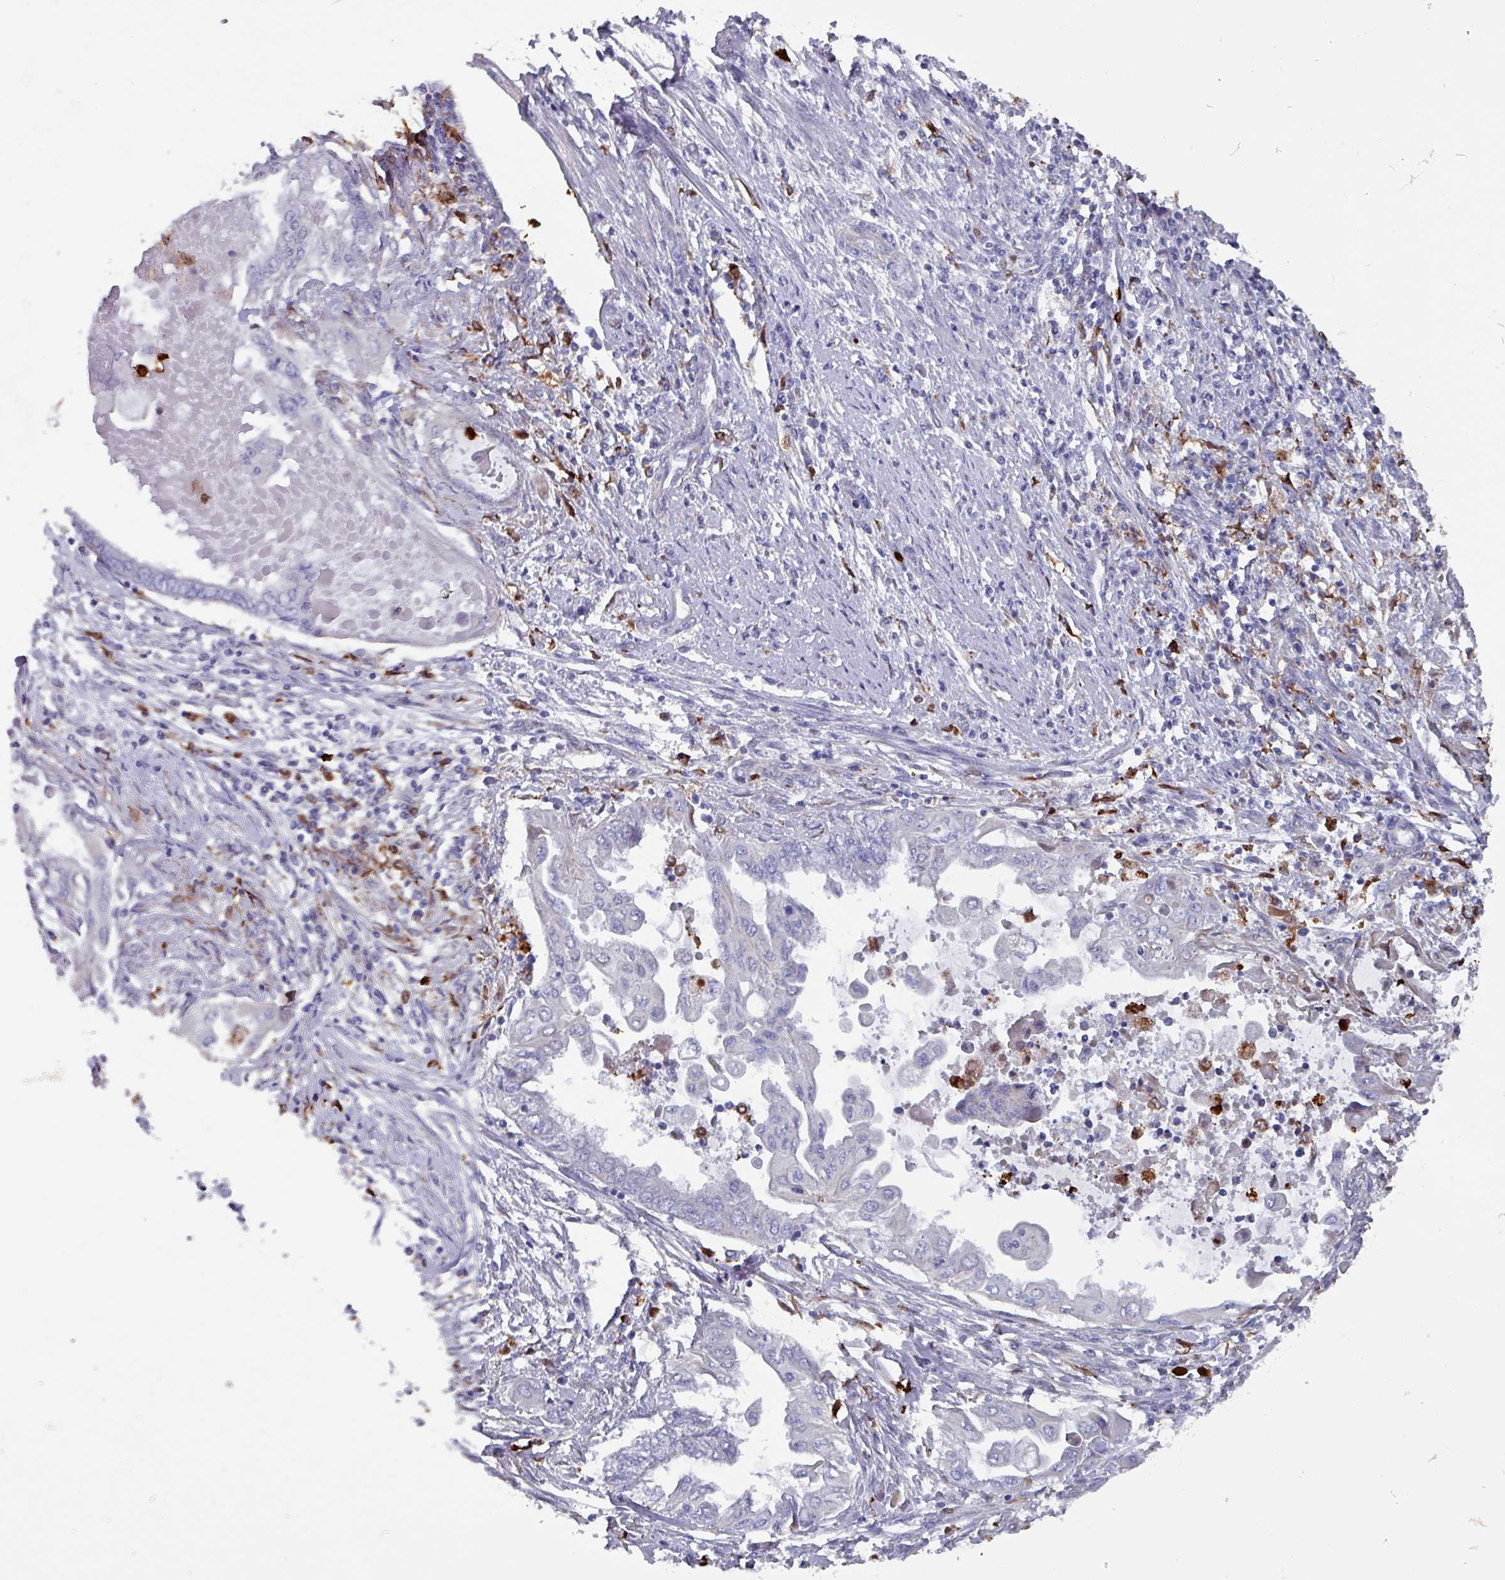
{"staining": {"intensity": "negative", "quantity": "none", "location": "none"}, "tissue": "endometrial cancer", "cell_type": "Tumor cells", "image_type": "cancer", "snomed": [{"axis": "morphology", "description": "Adenocarcinoma, NOS"}, {"axis": "topography", "description": "Uterus"}, {"axis": "topography", "description": "Endometrium"}], "caption": "IHC of human adenocarcinoma (endometrial) demonstrates no positivity in tumor cells.", "gene": "UQCC2", "patient": {"sex": "female", "age": 70}}